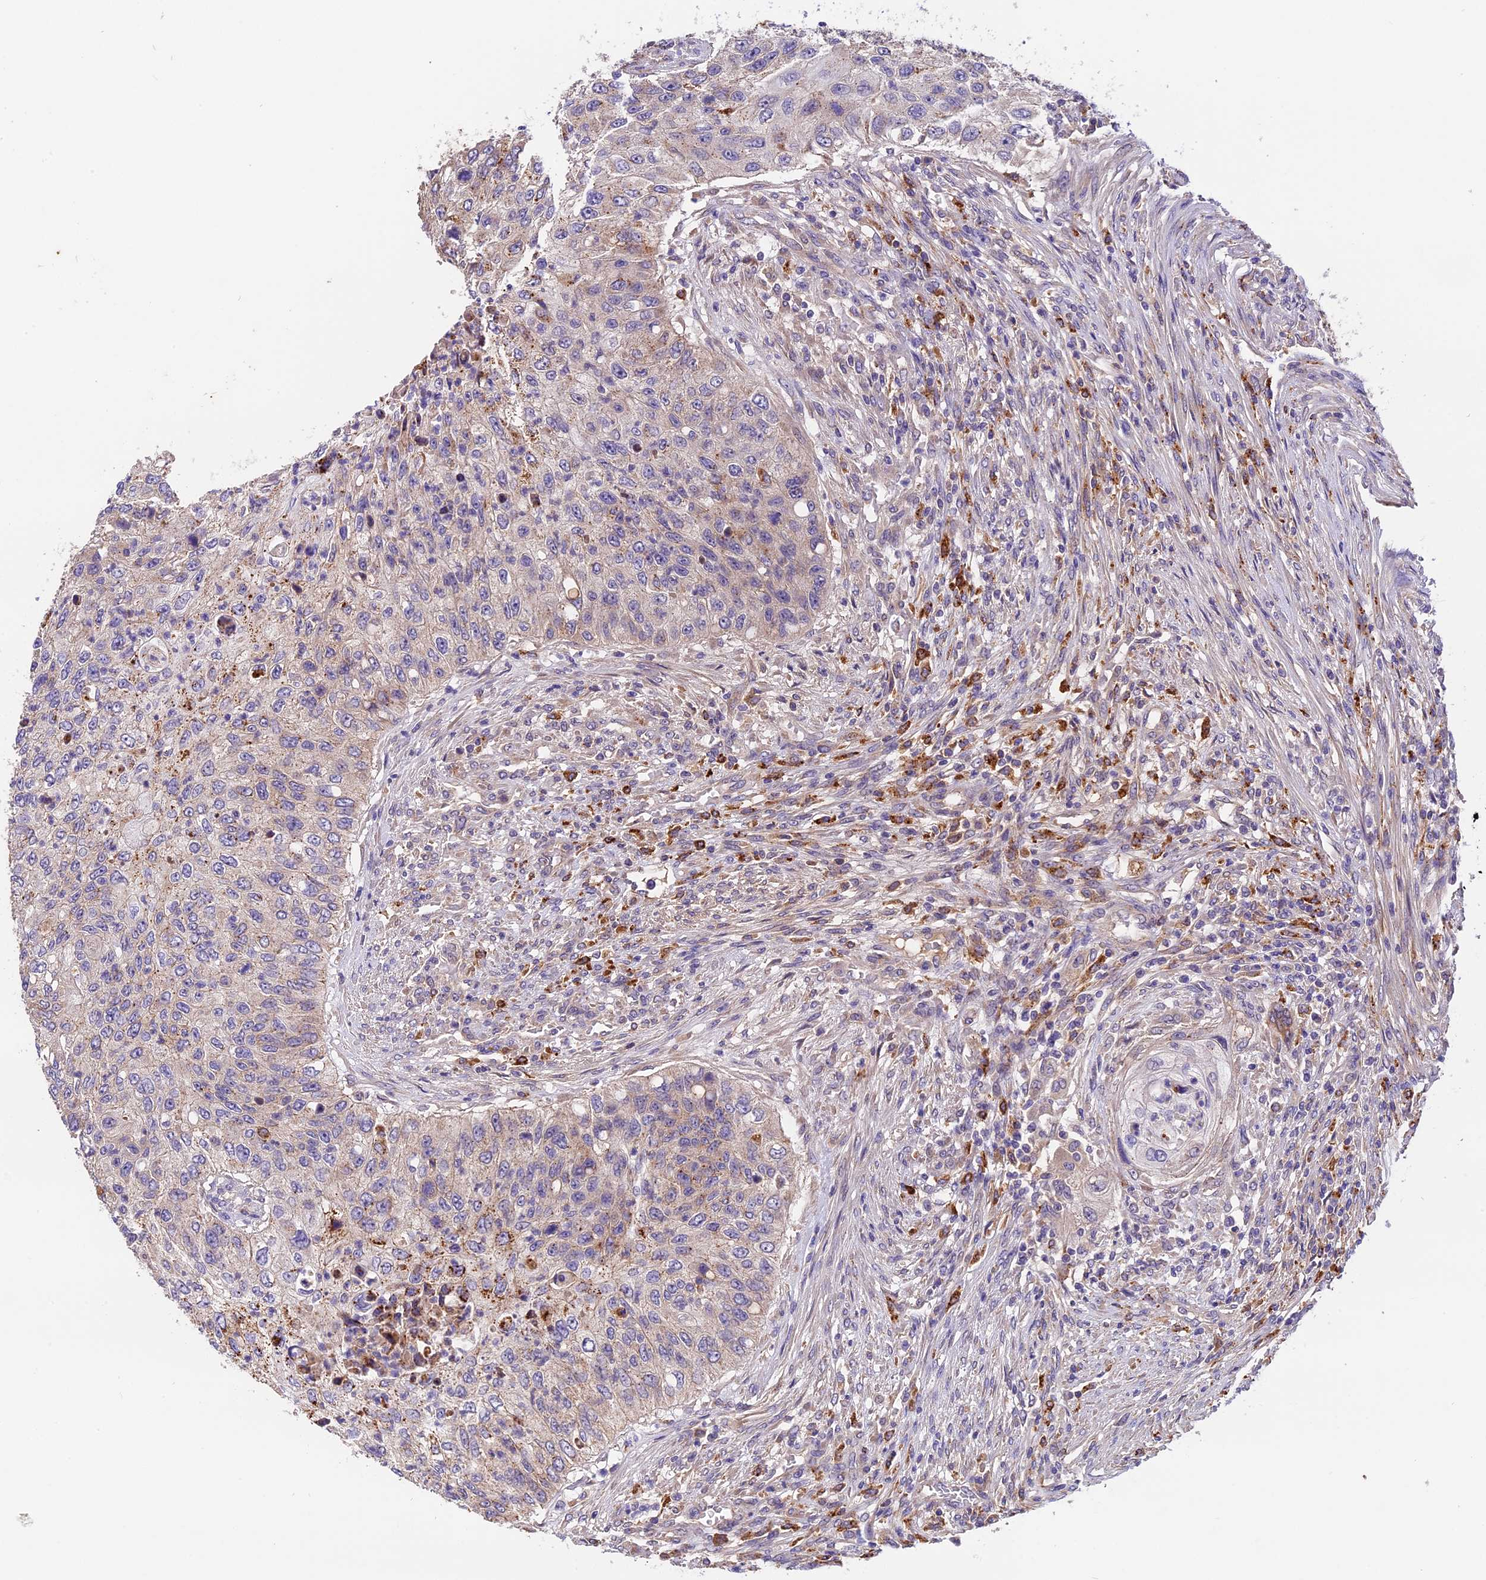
{"staining": {"intensity": "weak", "quantity": "25%-75%", "location": "cytoplasmic/membranous"}, "tissue": "urothelial cancer", "cell_type": "Tumor cells", "image_type": "cancer", "snomed": [{"axis": "morphology", "description": "Urothelial carcinoma, High grade"}, {"axis": "topography", "description": "Urinary bladder"}], "caption": "High-grade urothelial carcinoma tissue exhibits weak cytoplasmic/membranous positivity in approximately 25%-75% of tumor cells, visualized by immunohistochemistry.", "gene": "COPE", "patient": {"sex": "female", "age": 60}}